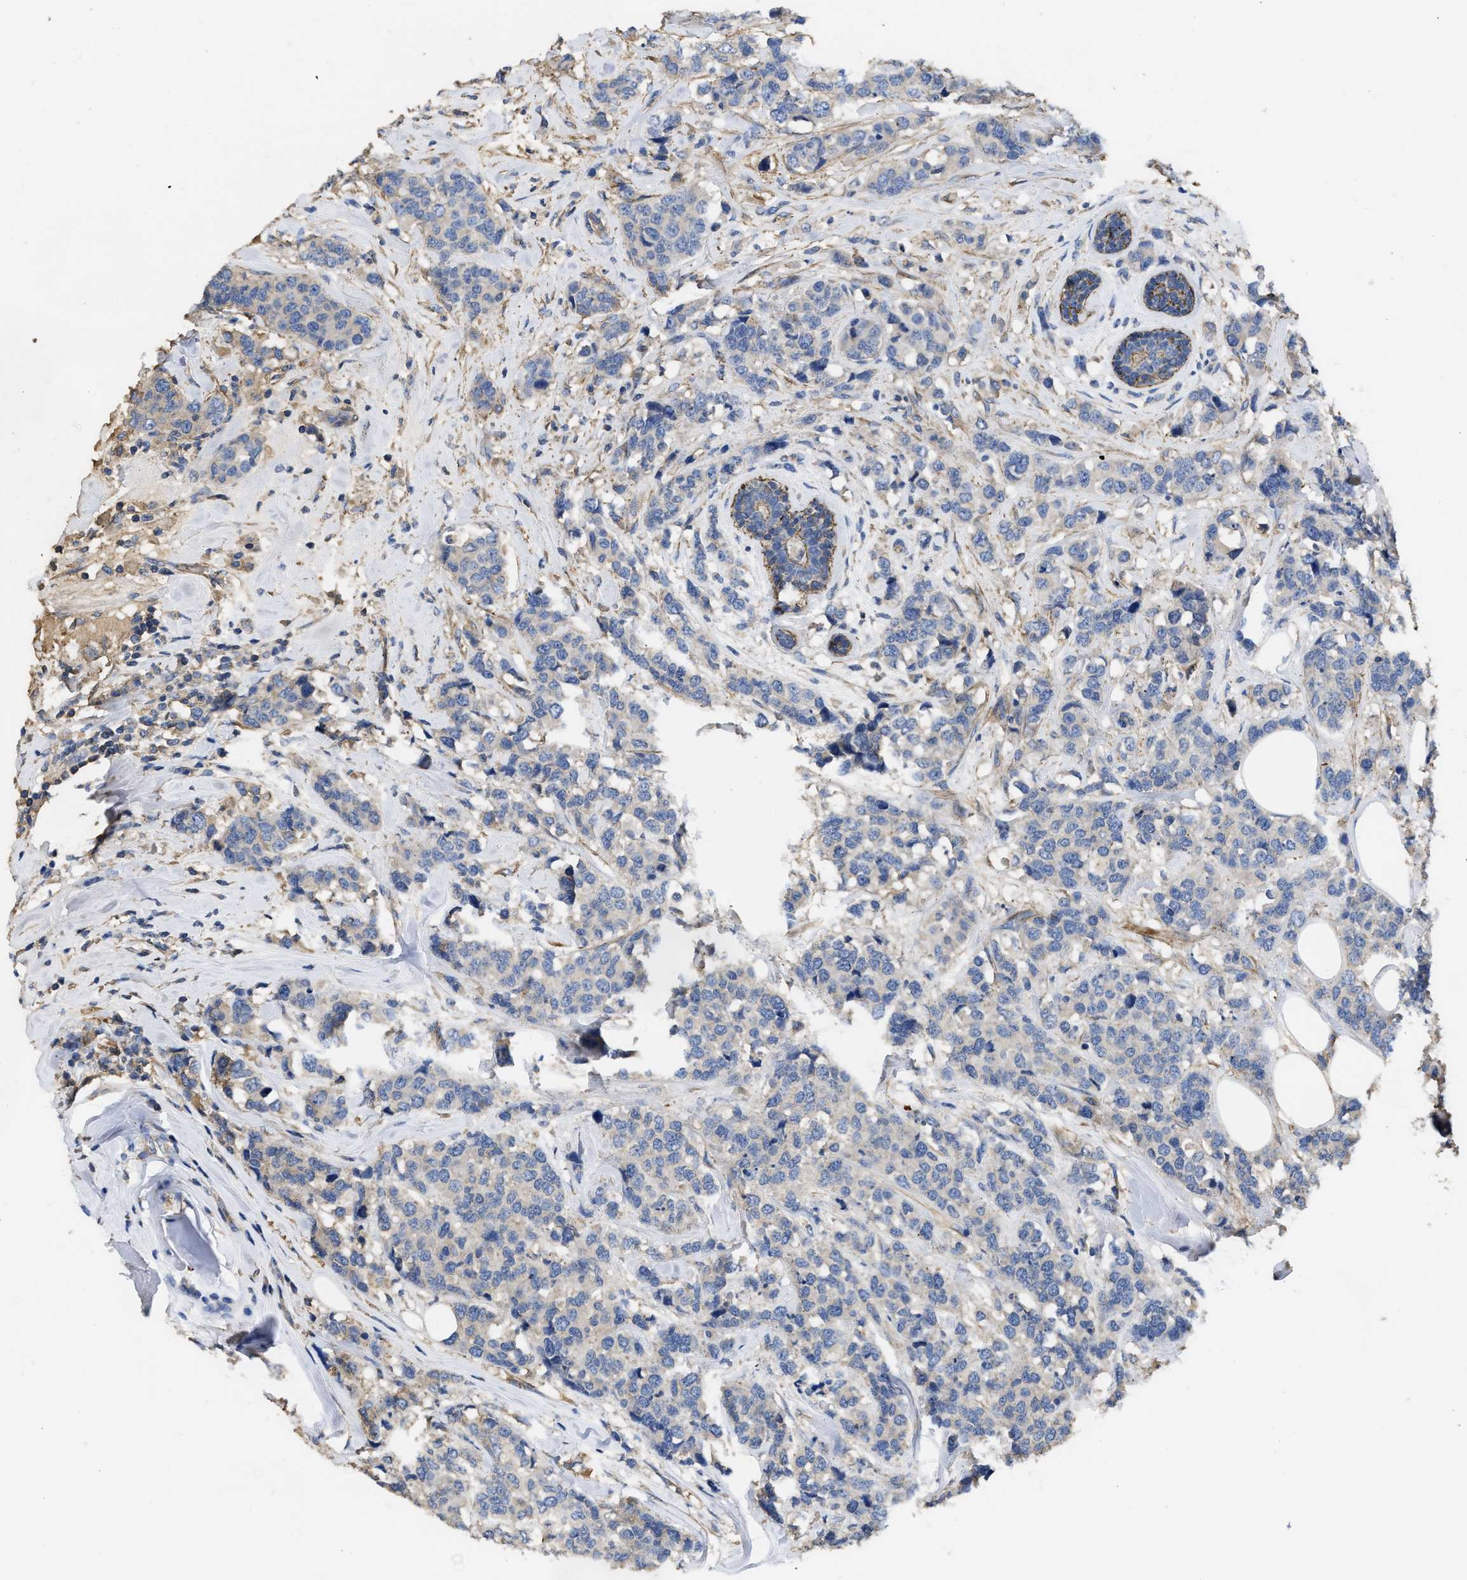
{"staining": {"intensity": "negative", "quantity": "none", "location": "none"}, "tissue": "breast cancer", "cell_type": "Tumor cells", "image_type": "cancer", "snomed": [{"axis": "morphology", "description": "Lobular carcinoma"}, {"axis": "topography", "description": "Breast"}], "caption": "IHC image of breast lobular carcinoma stained for a protein (brown), which reveals no staining in tumor cells.", "gene": "USP4", "patient": {"sex": "female", "age": 59}}